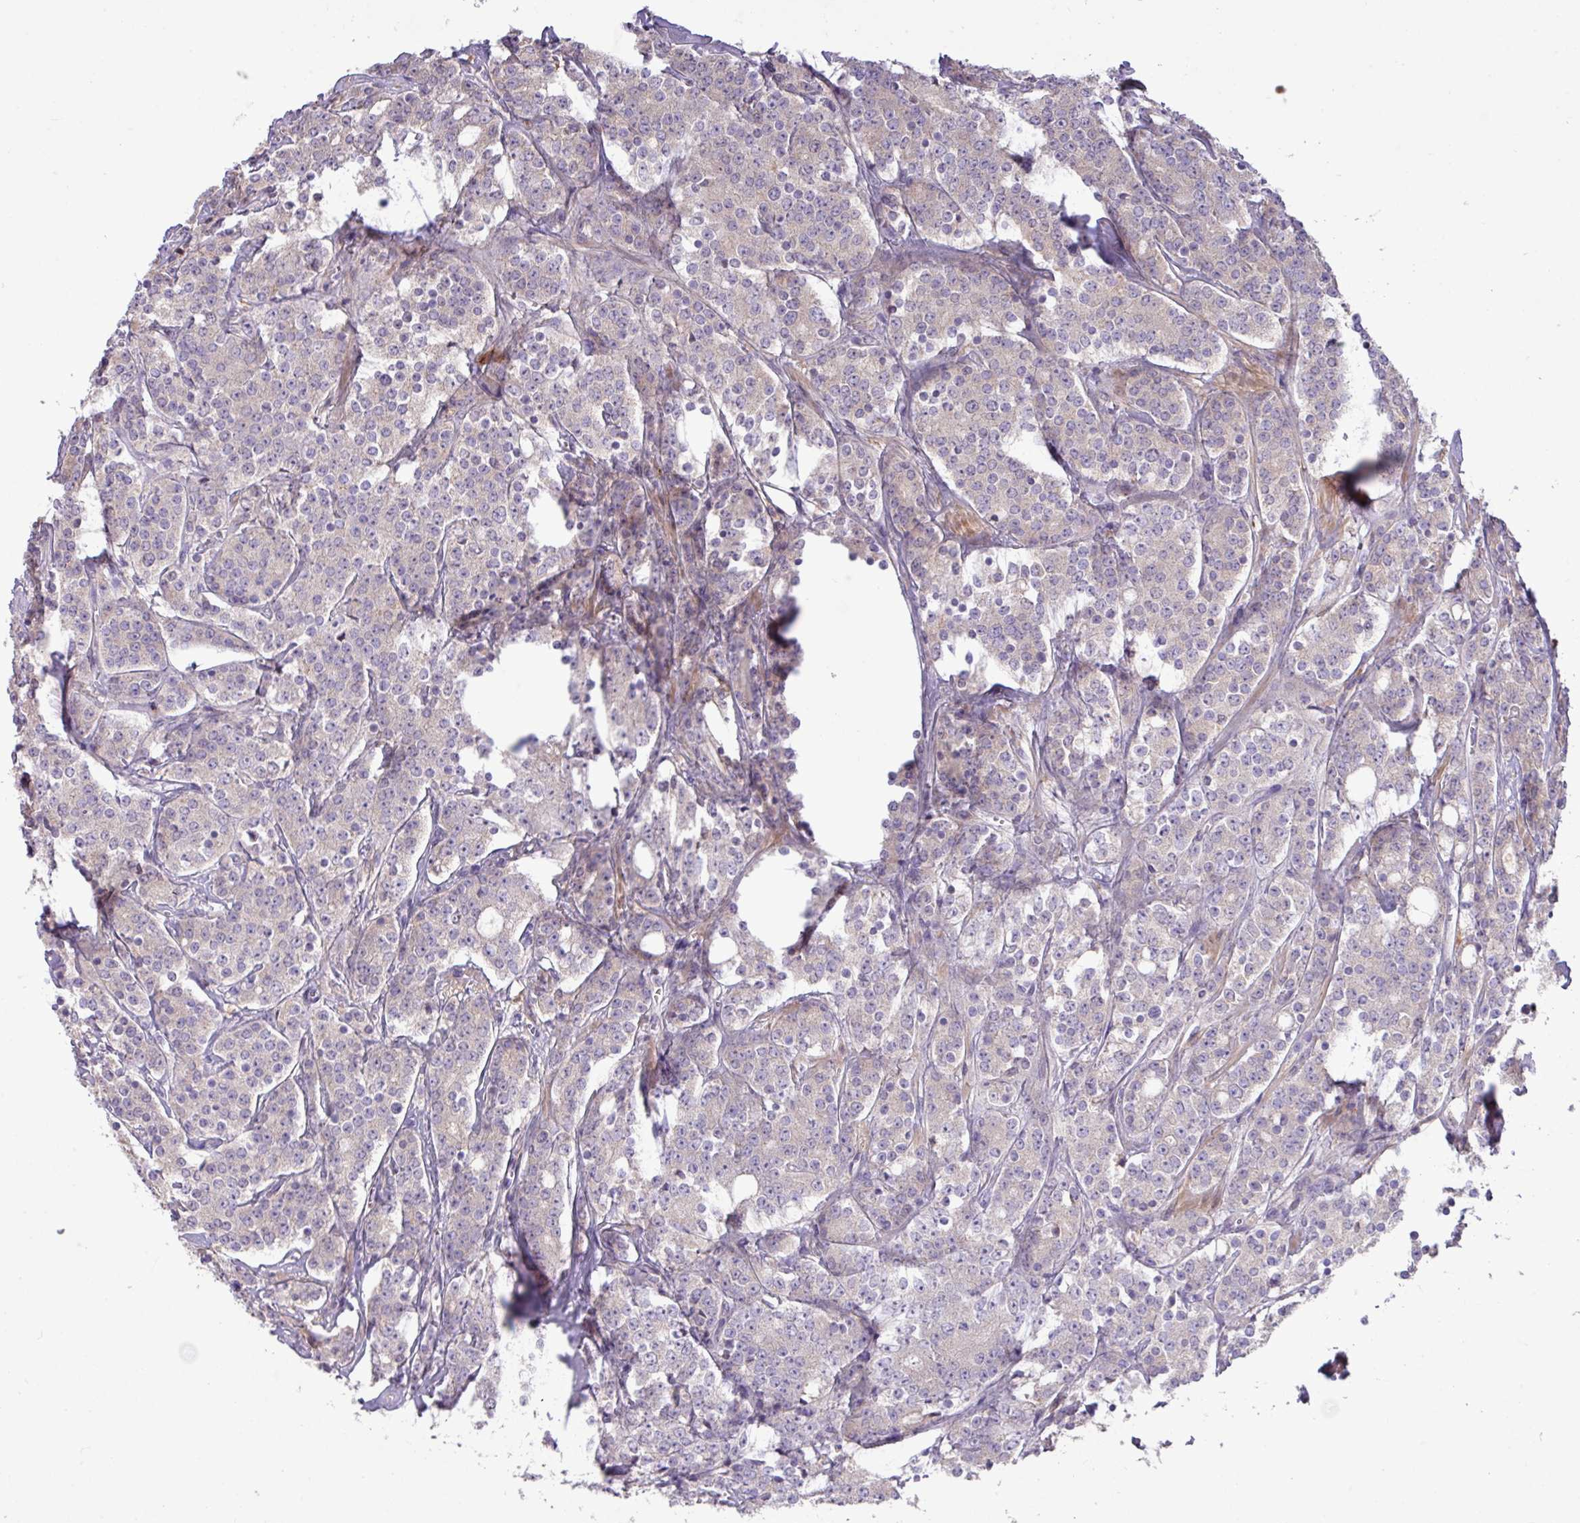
{"staining": {"intensity": "negative", "quantity": "none", "location": "none"}, "tissue": "prostate cancer", "cell_type": "Tumor cells", "image_type": "cancer", "snomed": [{"axis": "morphology", "description": "Adenocarcinoma, High grade"}, {"axis": "topography", "description": "Prostate"}], "caption": "Micrograph shows no protein expression in tumor cells of prostate adenocarcinoma (high-grade) tissue. Brightfield microscopy of immunohistochemistry stained with DAB (3,3'-diaminobenzidine) (brown) and hematoxylin (blue), captured at high magnification.", "gene": "ARHGEF25", "patient": {"sex": "male", "age": 62}}